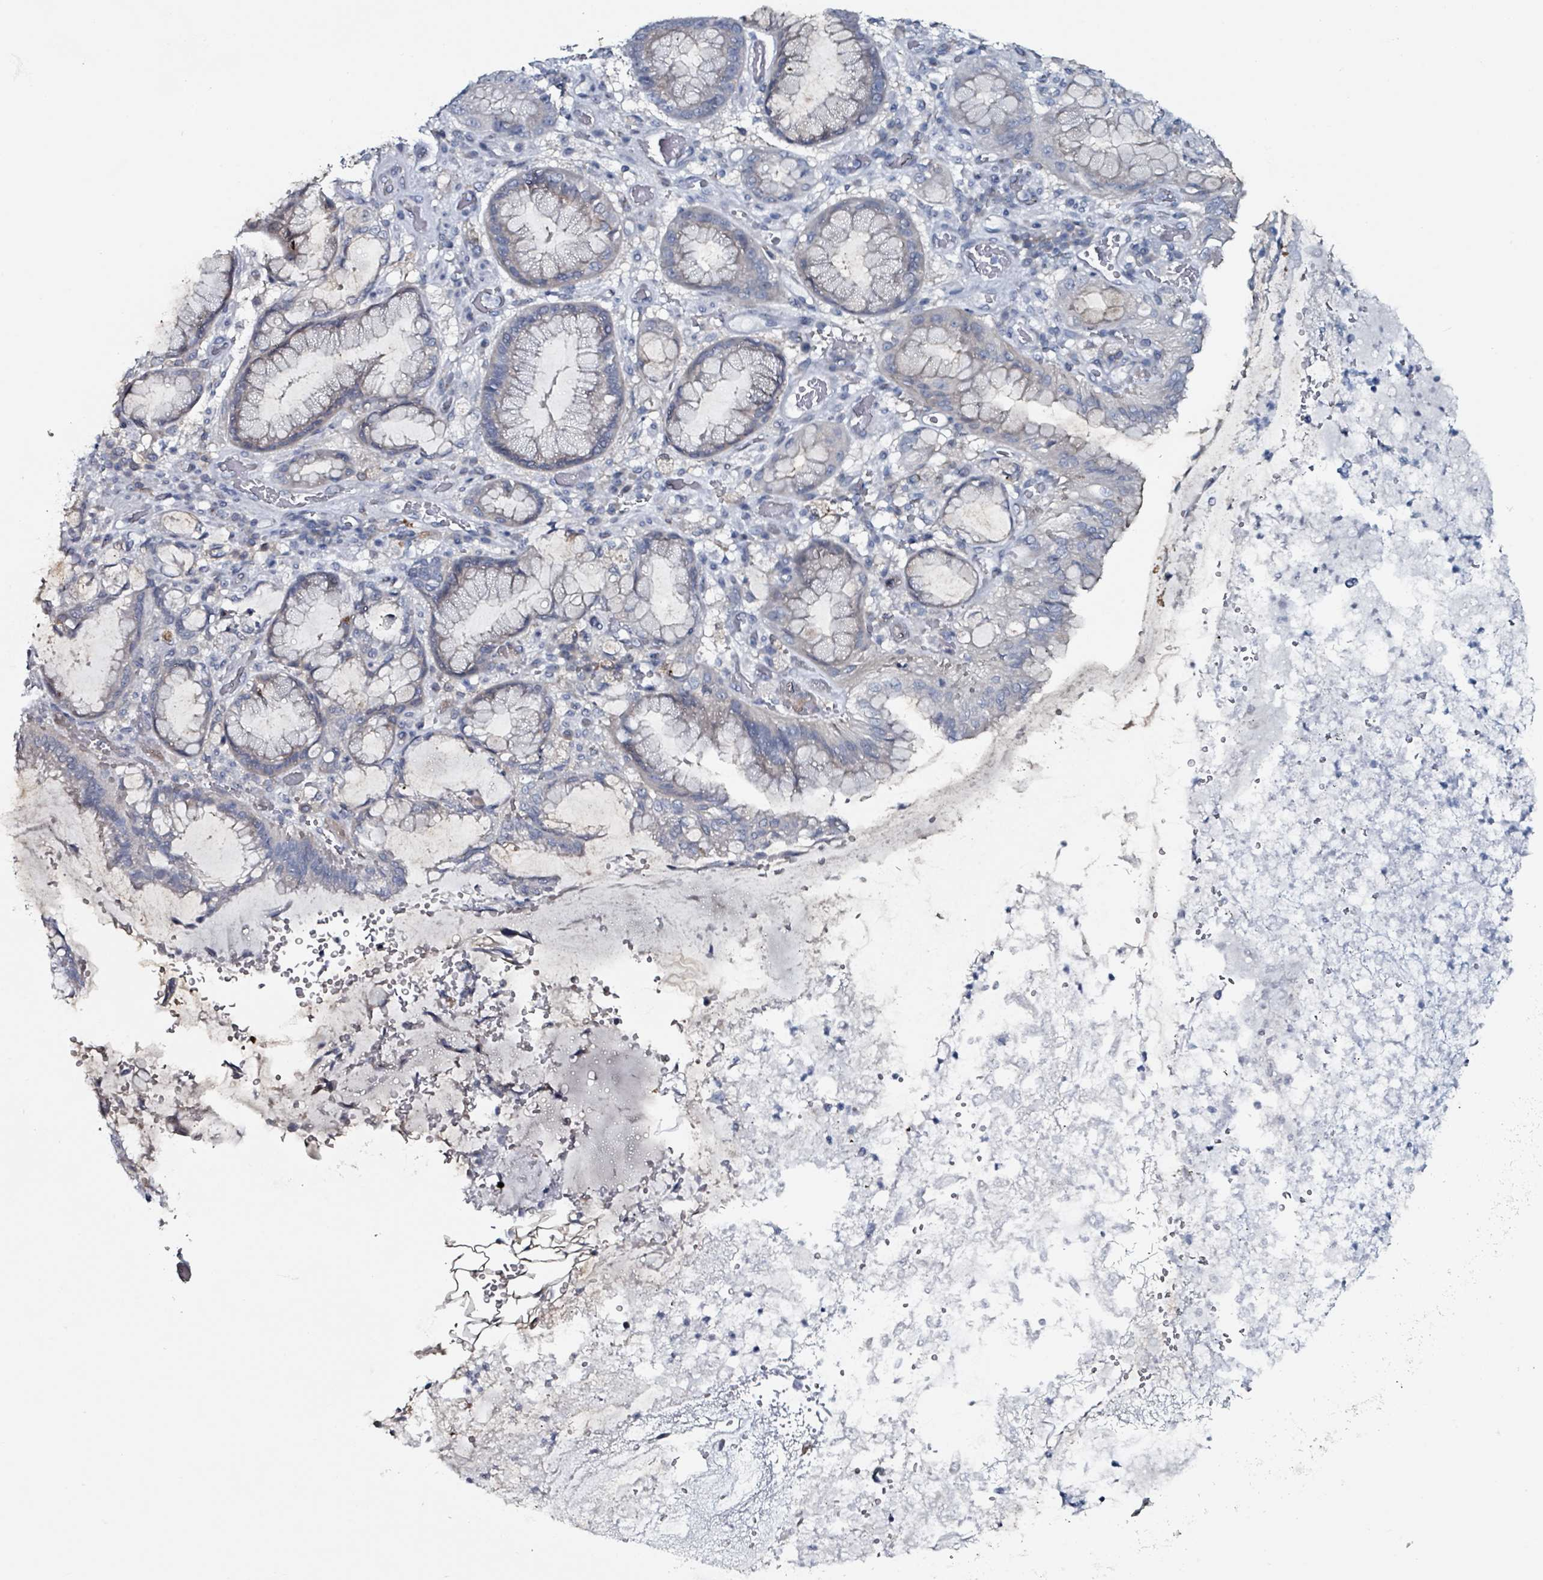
{"staining": {"intensity": "negative", "quantity": "none", "location": "none"}, "tissue": "stomach cancer", "cell_type": "Tumor cells", "image_type": "cancer", "snomed": [{"axis": "morphology", "description": "Normal tissue, NOS"}, {"axis": "morphology", "description": "Adenocarcinoma, NOS"}, {"axis": "topography", "description": "Stomach"}], "caption": "Stomach adenocarcinoma stained for a protein using immunohistochemistry (IHC) displays no expression tumor cells.", "gene": "B3GAT3", "patient": {"sex": "female", "age": 79}}